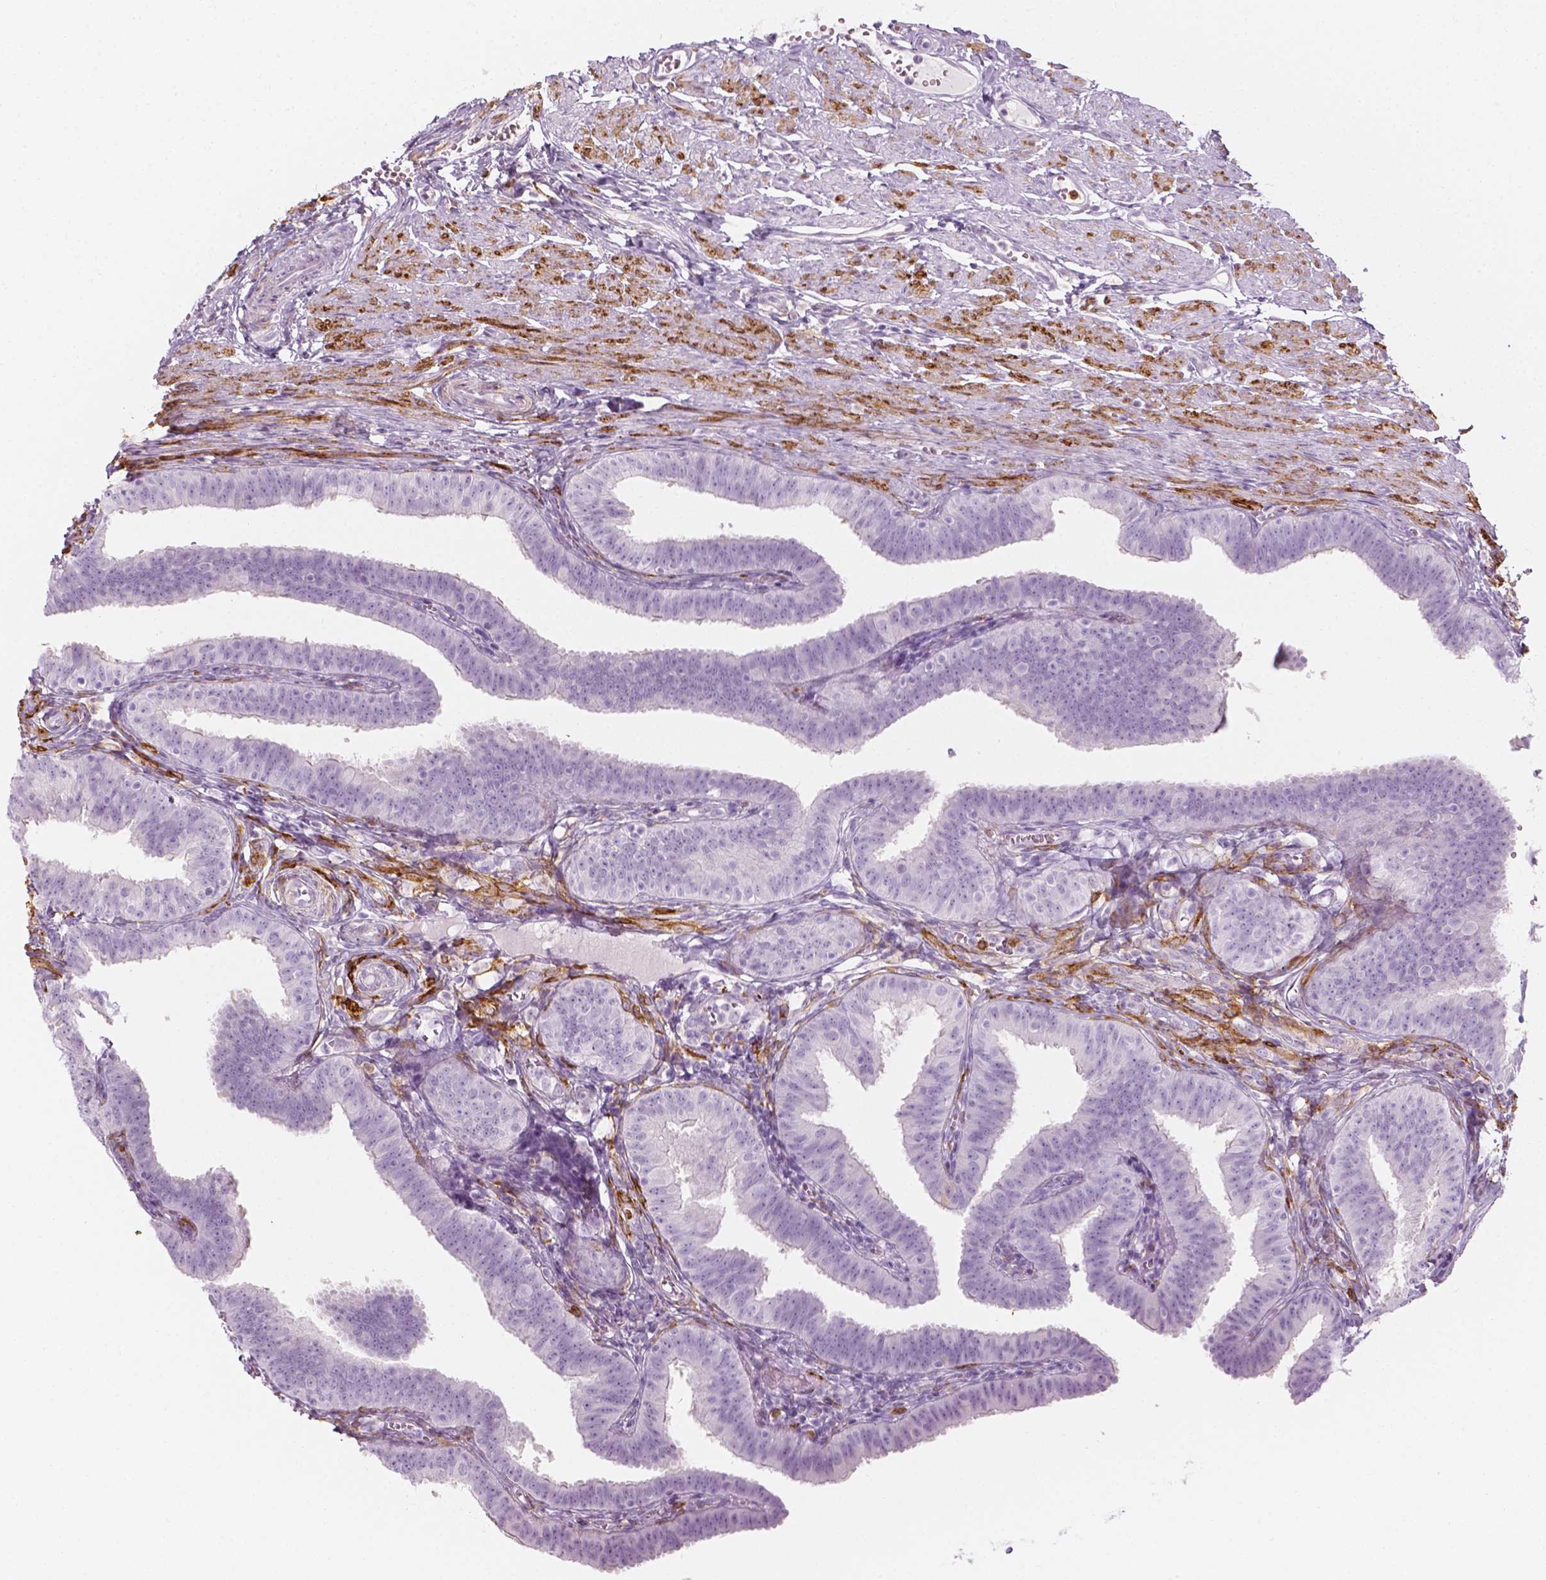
{"staining": {"intensity": "moderate", "quantity": "<25%", "location": "cytoplasmic/membranous"}, "tissue": "fallopian tube", "cell_type": "Glandular cells", "image_type": "normal", "snomed": [{"axis": "morphology", "description": "Normal tissue, NOS"}, {"axis": "topography", "description": "Fallopian tube"}], "caption": "This is an image of IHC staining of normal fallopian tube, which shows moderate staining in the cytoplasmic/membranous of glandular cells.", "gene": "CES1", "patient": {"sex": "female", "age": 25}}